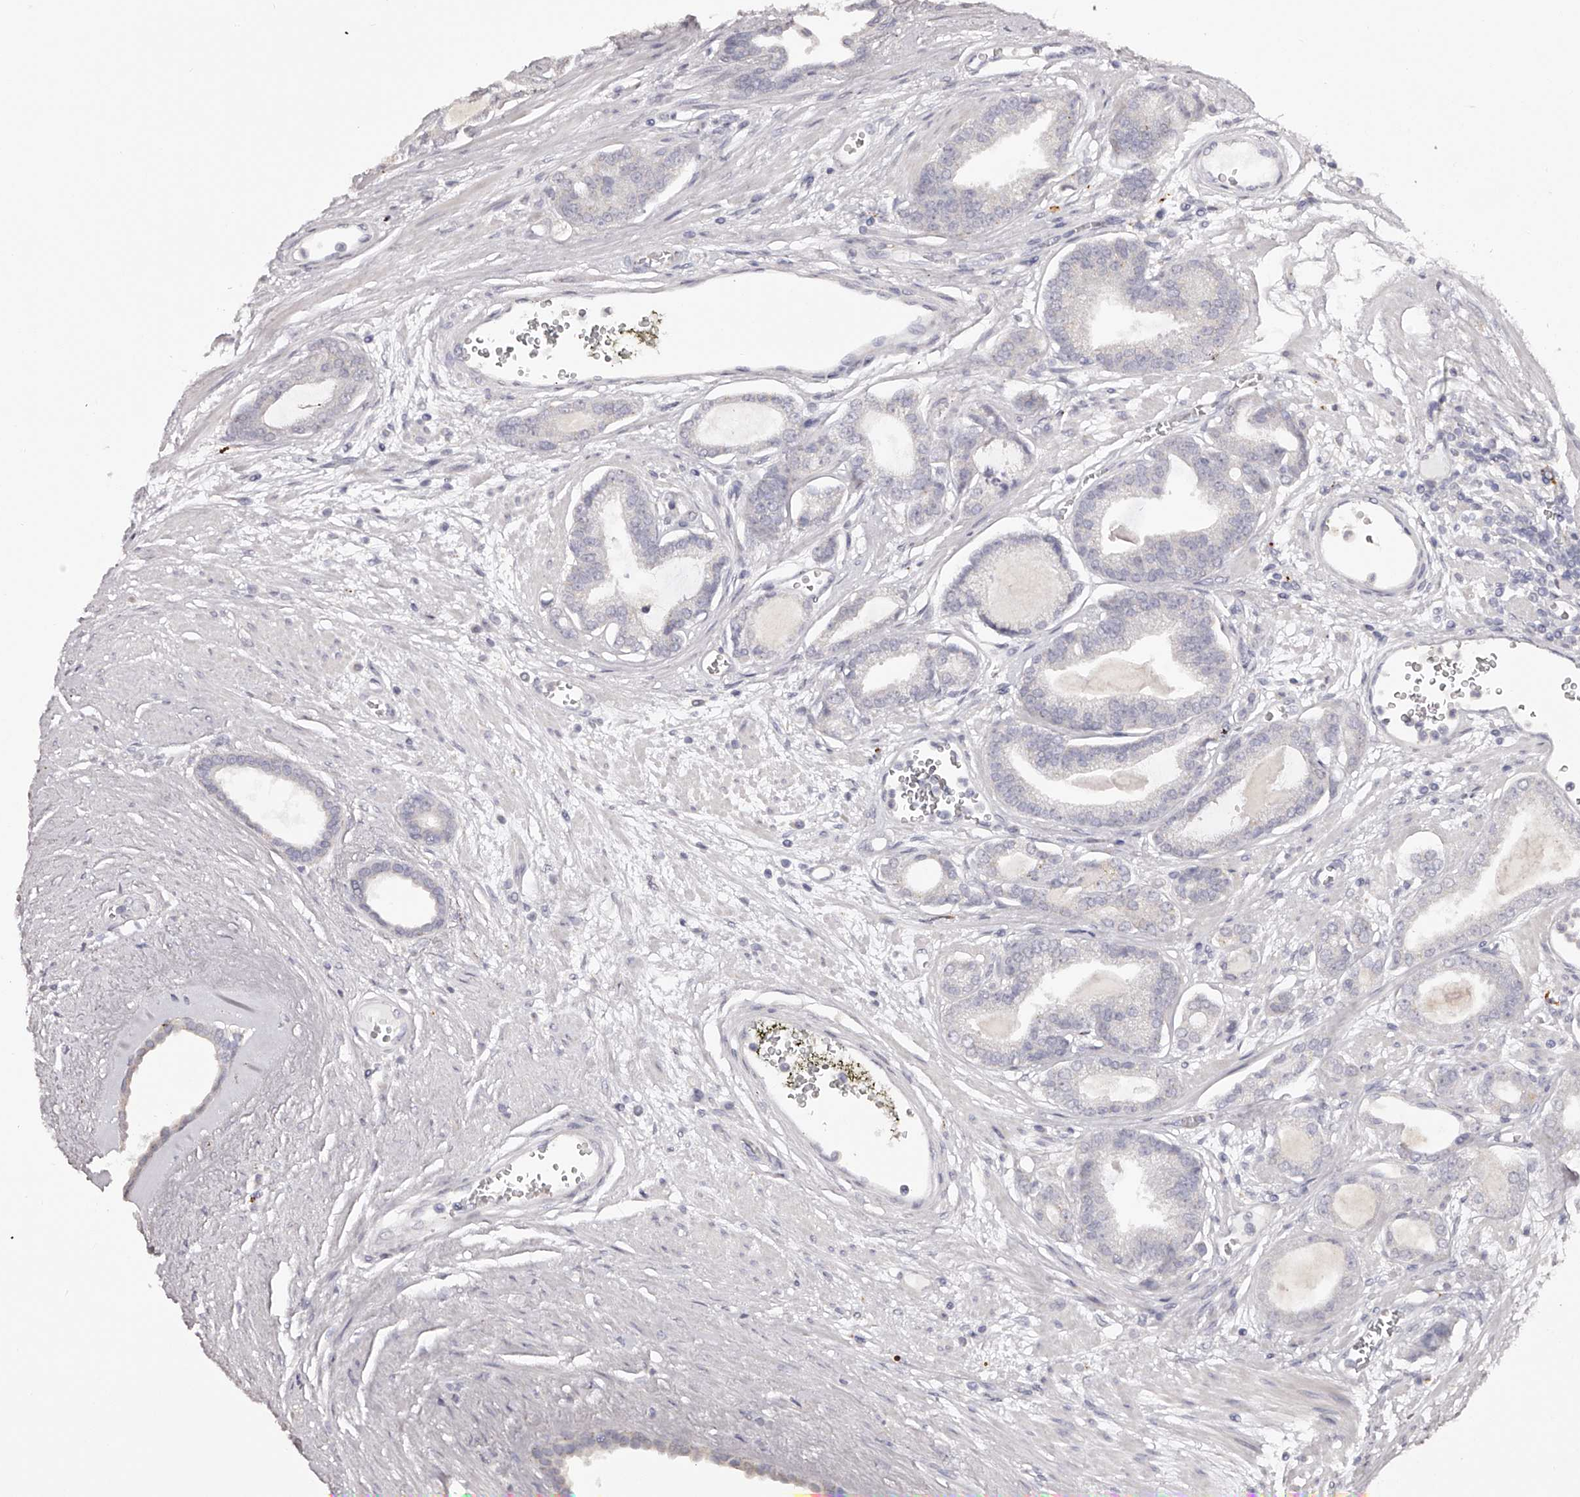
{"staining": {"intensity": "negative", "quantity": "none", "location": "none"}, "tissue": "prostate cancer", "cell_type": "Tumor cells", "image_type": "cancer", "snomed": [{"axis": "morphology", "description": "Adenocarcinoma, Low grade"}, {"axis": "topography", "description": "Prostate"}], "caption": "DAB immunohistochemical staining of prostate cancer (low-grade adenocarcinoma) demonstrates no significant expression in tumor cells.", "gene": "SLC35D3", "patient": {"sex": "male", "age": 60}}